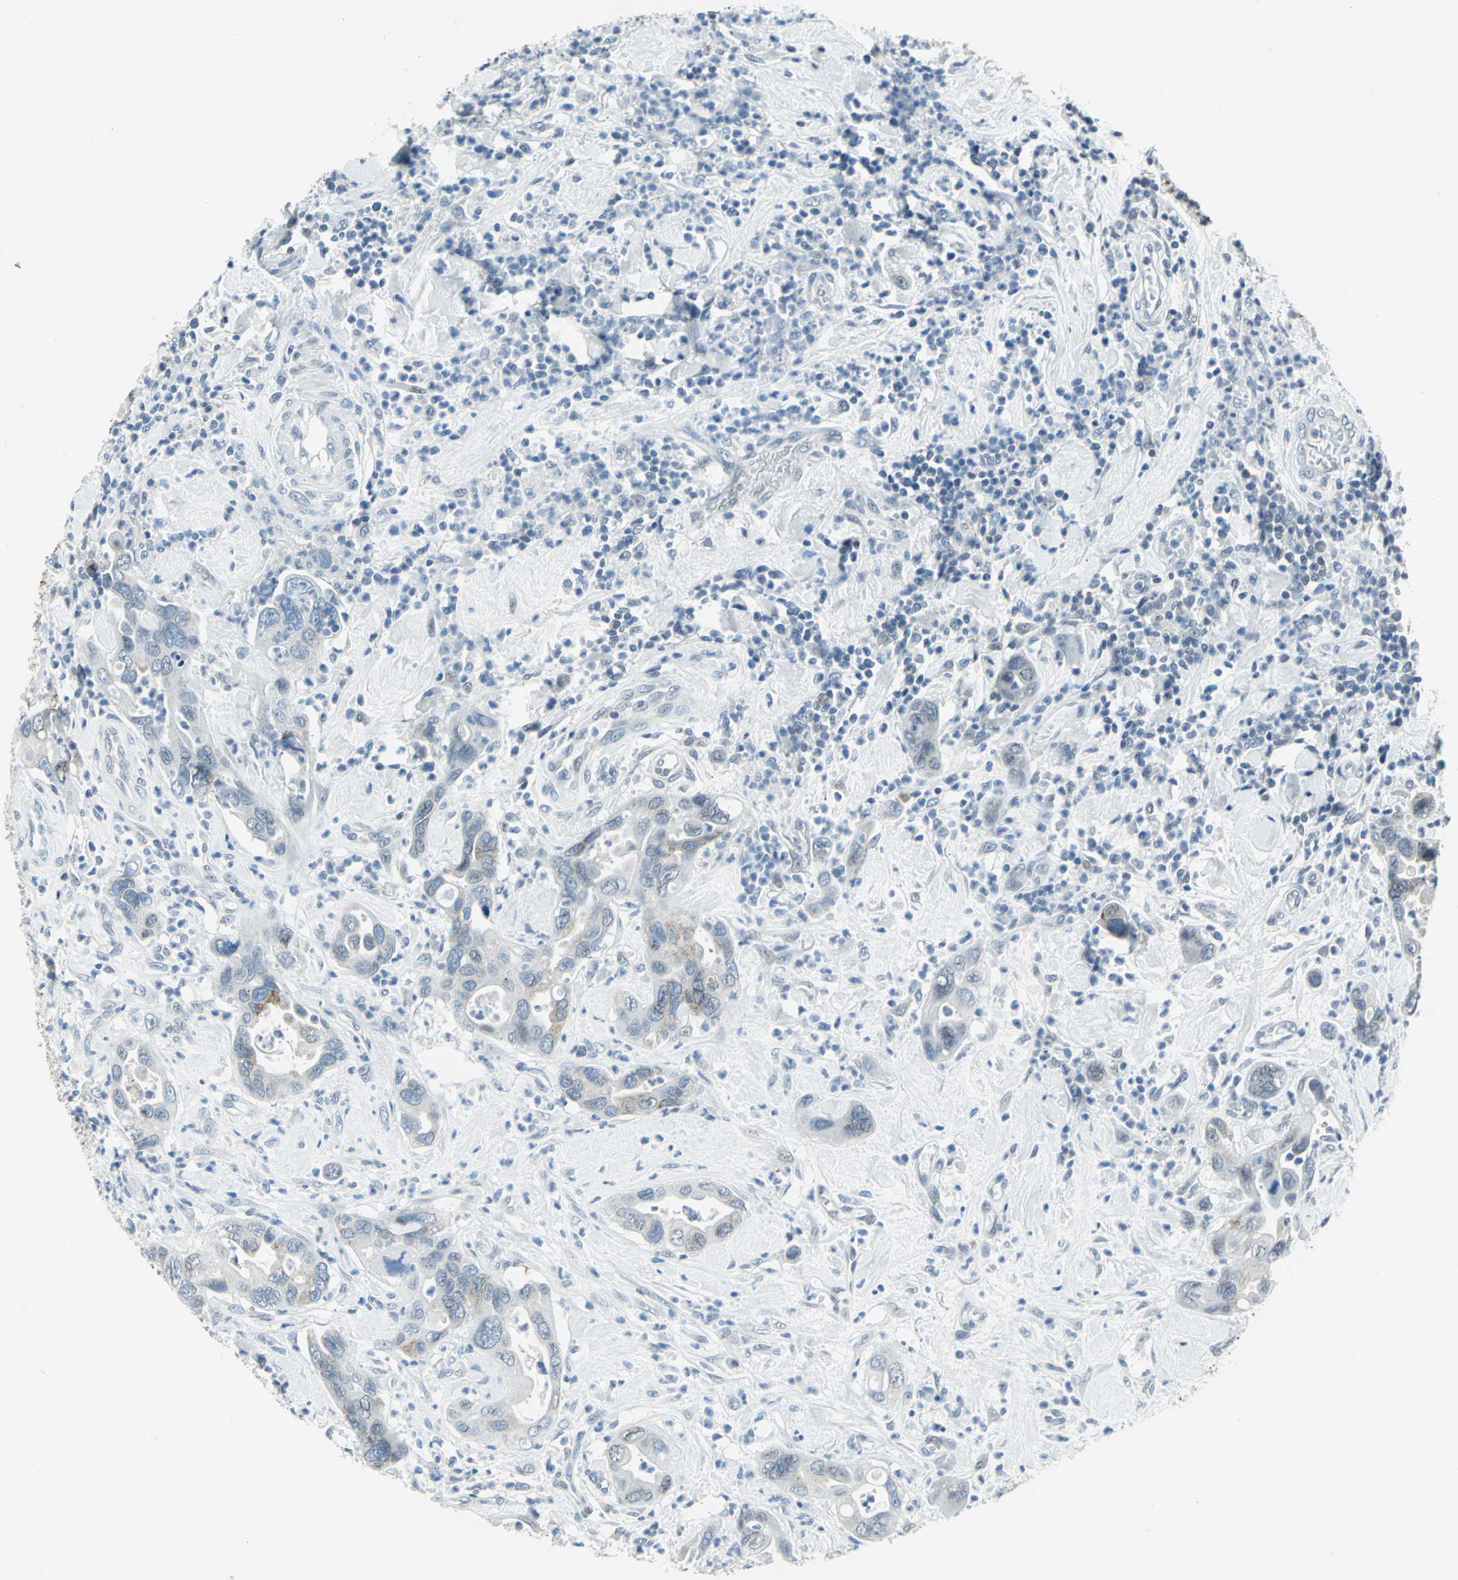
{"staining": {"intensity": "weak", "quantity": "<25%", "location": "cytoplasmic/membranous"}, "tissue": "pancreatic cancer", "cell_type": "Tumor cells", "image_type": "cancer", "snomed": [{"axis": "morphology", "description": "Adenocarcinoma, NOS"}, {"axis": "topography", "description": "Pancreas"}], "caption": "DAB (3,3'-diaminobenzidine) immunohistochemical staining of human adenocarcinoma (pancreatic) displays no significant expression in tumor cells. (Stains: DAB immunohistochemistry (IHC) with hematoxylin counter stain, Microscopy: brightfield microscopy at high magnification).", "gene": "SNUPN", "patient": {"sex": "female", "age": 71}}